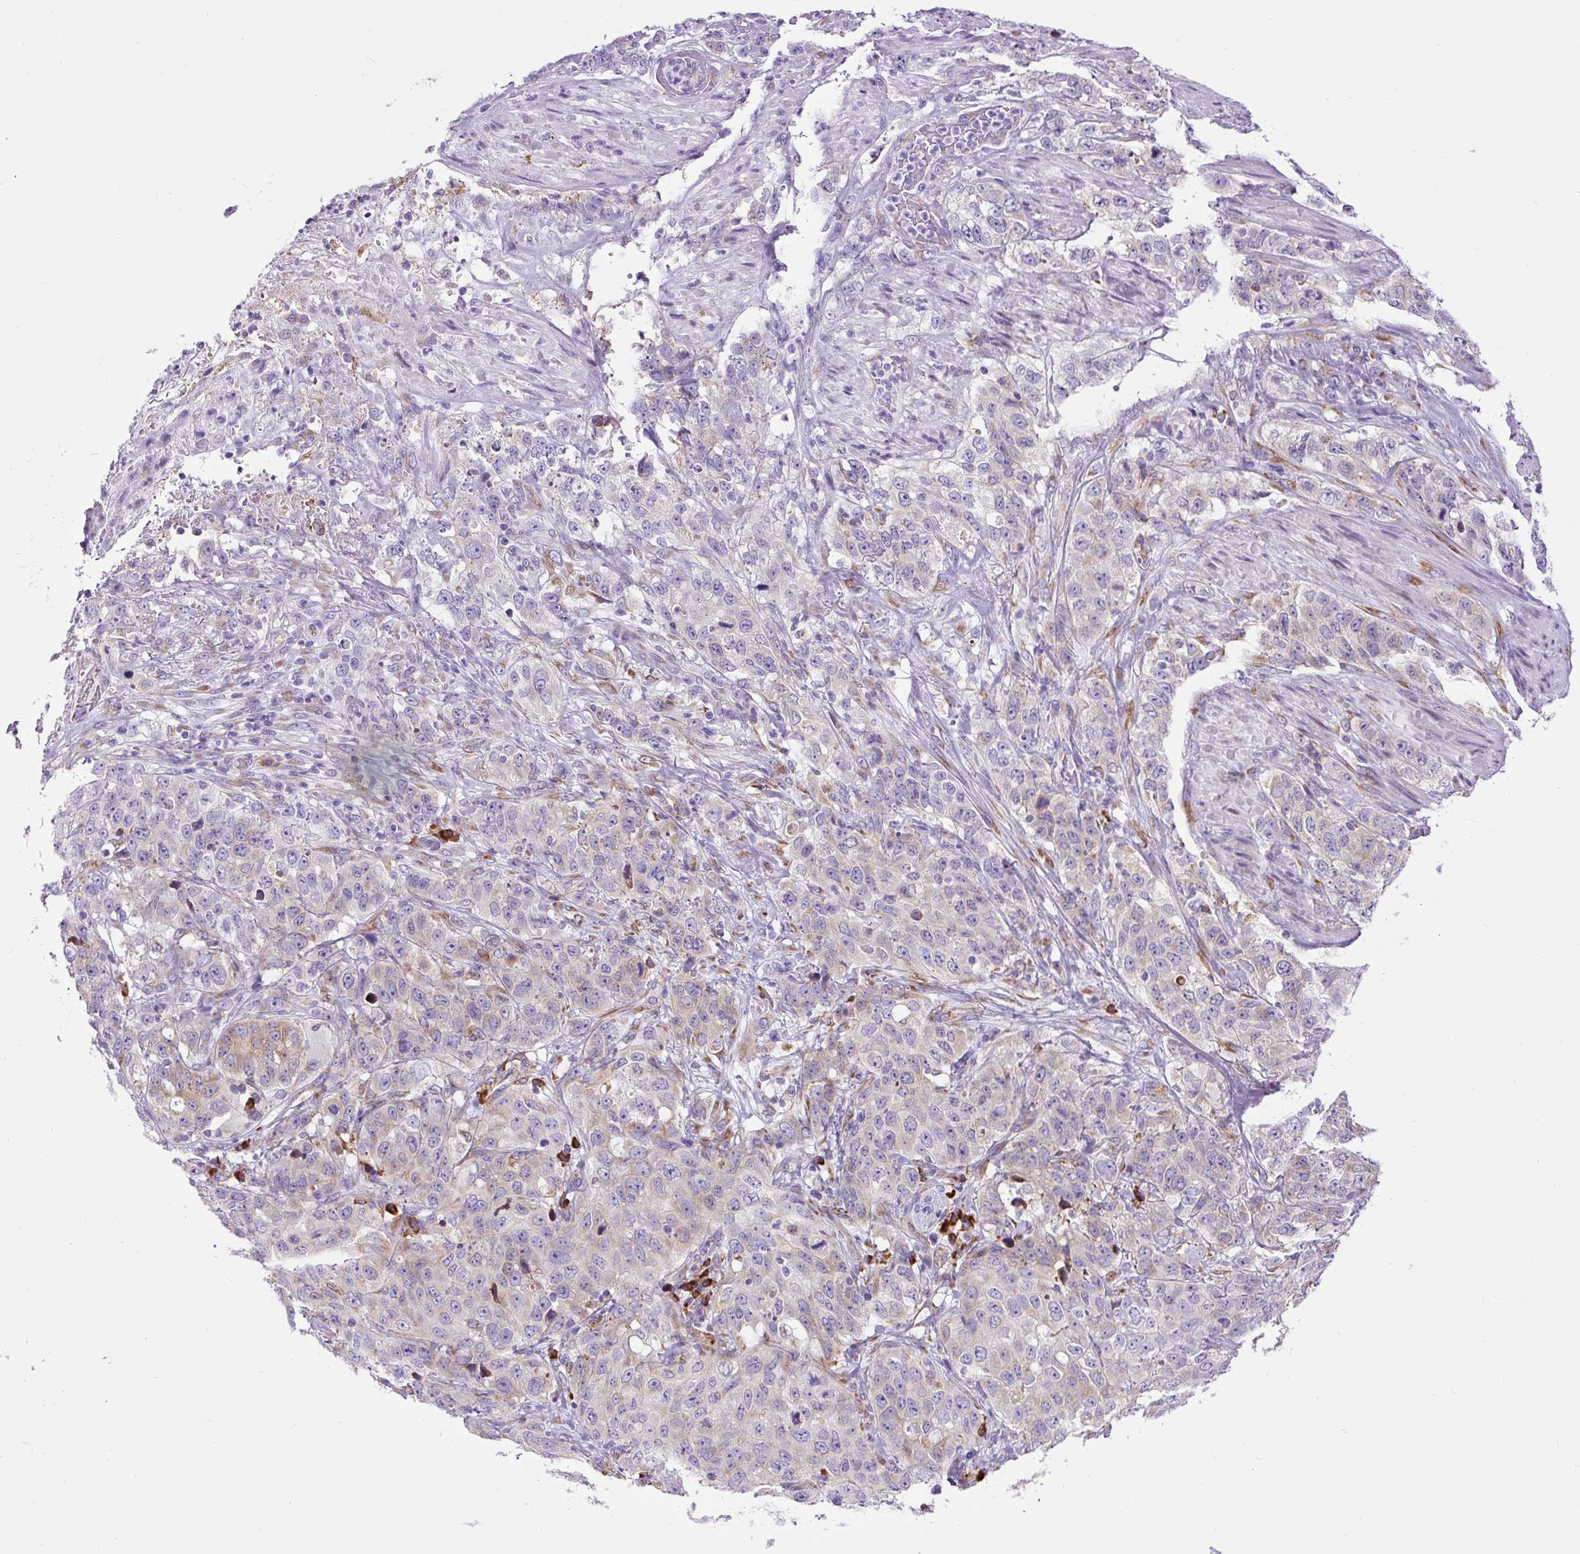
{"staining": {"intensity": "weak", "quantity": "<25%", "location": "cytoplasmic/membranous"}, "tissue": "stomach cancer", "cell_type": "Tumor cells", "image_type": "cancer", "snomed": [{"axis": "morphology", "description": "Adenocarcinoma, NOS"}, {"axis": "topography", "description": "Stomach"}], "caption": "Adenocarcinoma (stomach) was stained to show a protein in brown. There is no significant positivity in tumor cells.", "gene": "DDOST", "patient": {"sex": "male", "age": 48}}